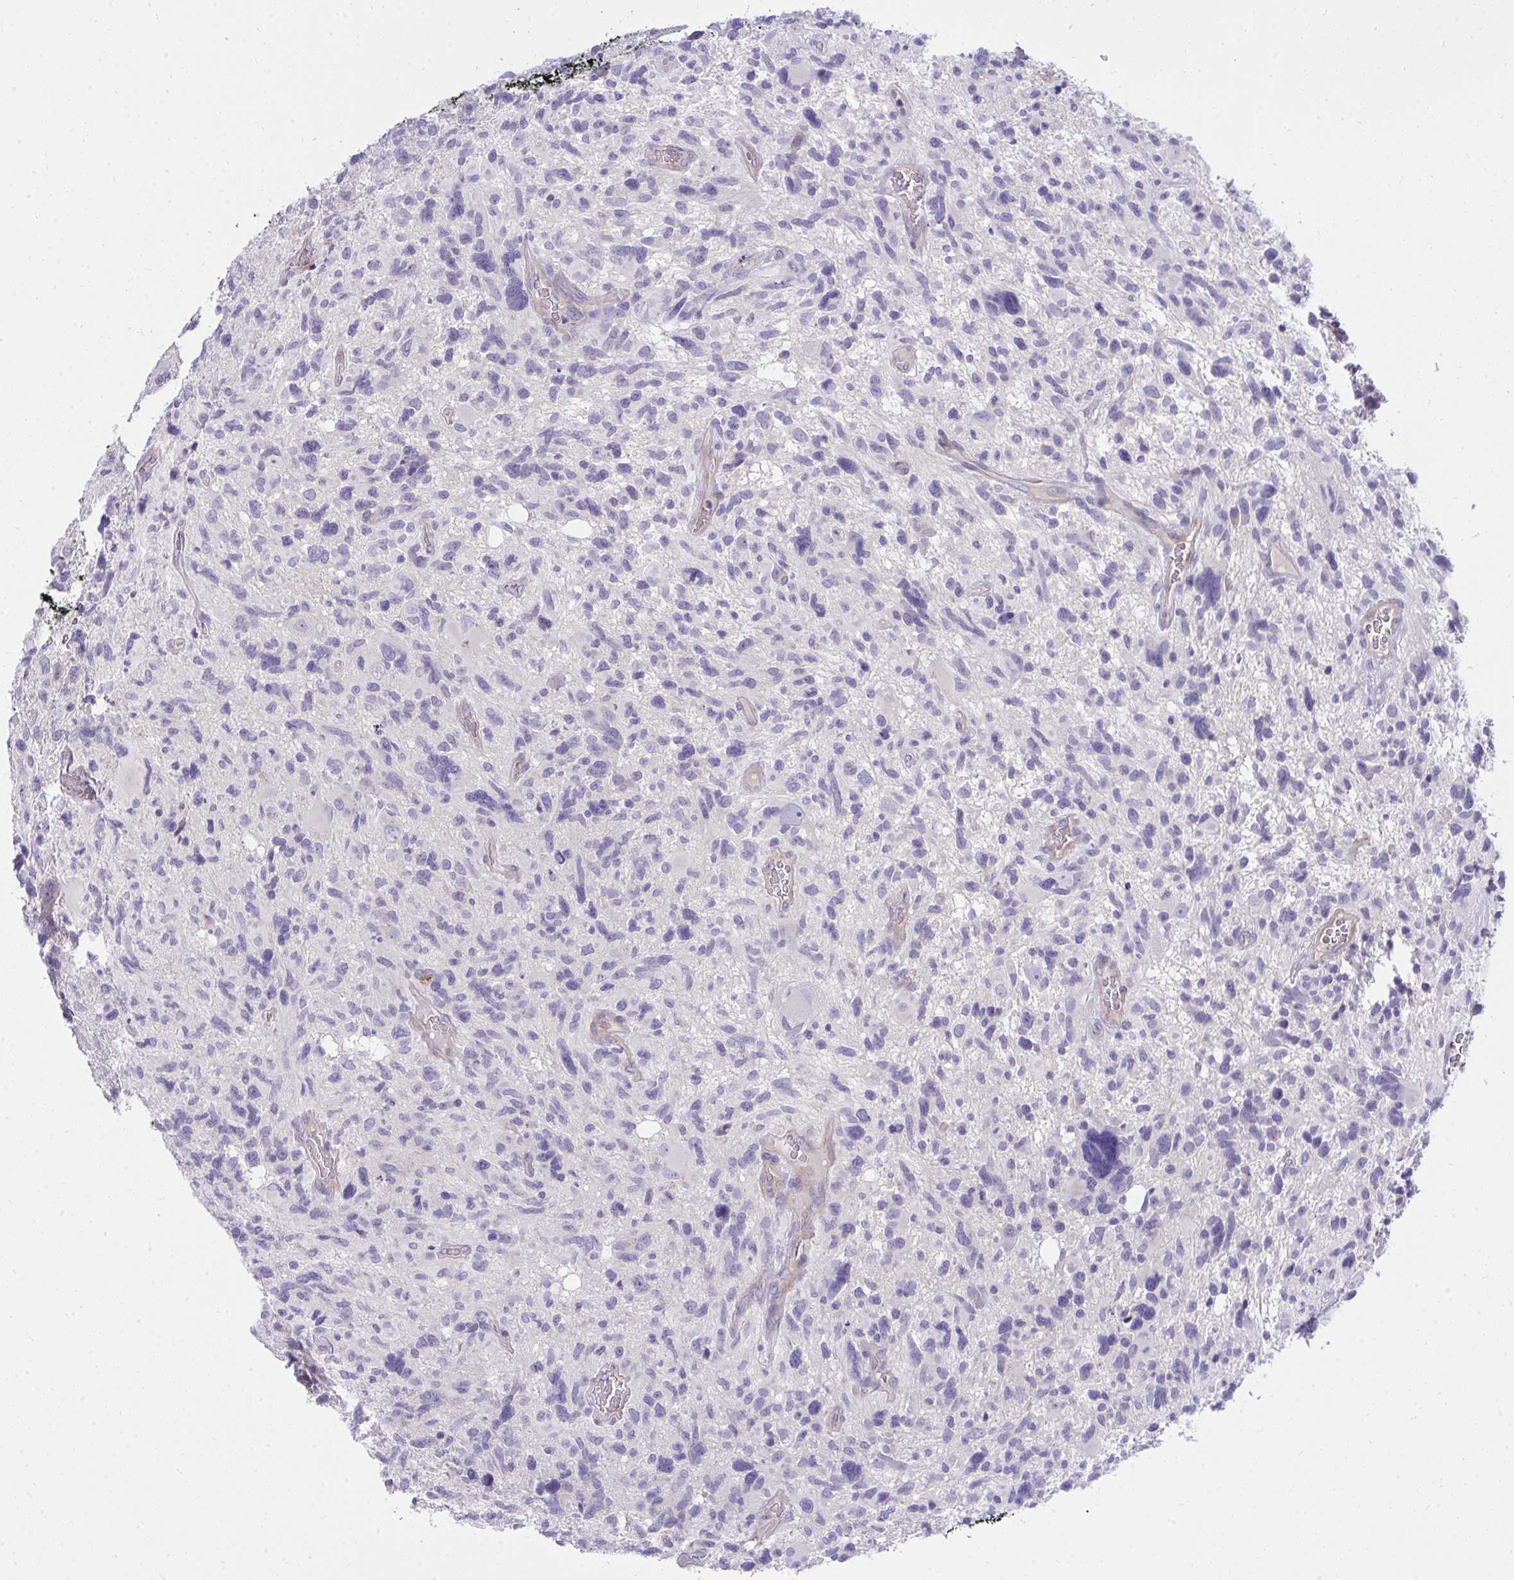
{"staining": {"intensity": "negative", "quantity": "none", "location": "none"}, "tissue": "glioma", "cell_type": "Tumor cells", "image_type": "cancer", "snomed": [{"axis": "morphology", "description": "Glioma, malignant, High grade"}, {"axis": "topography", "description": "Brain"}], "caption": "Glioma was stained to show a protein in brown. There is no significant staining in tumor cells.", "gene": "LRRC36", "patient": {"sex": "male", "age": 49}}